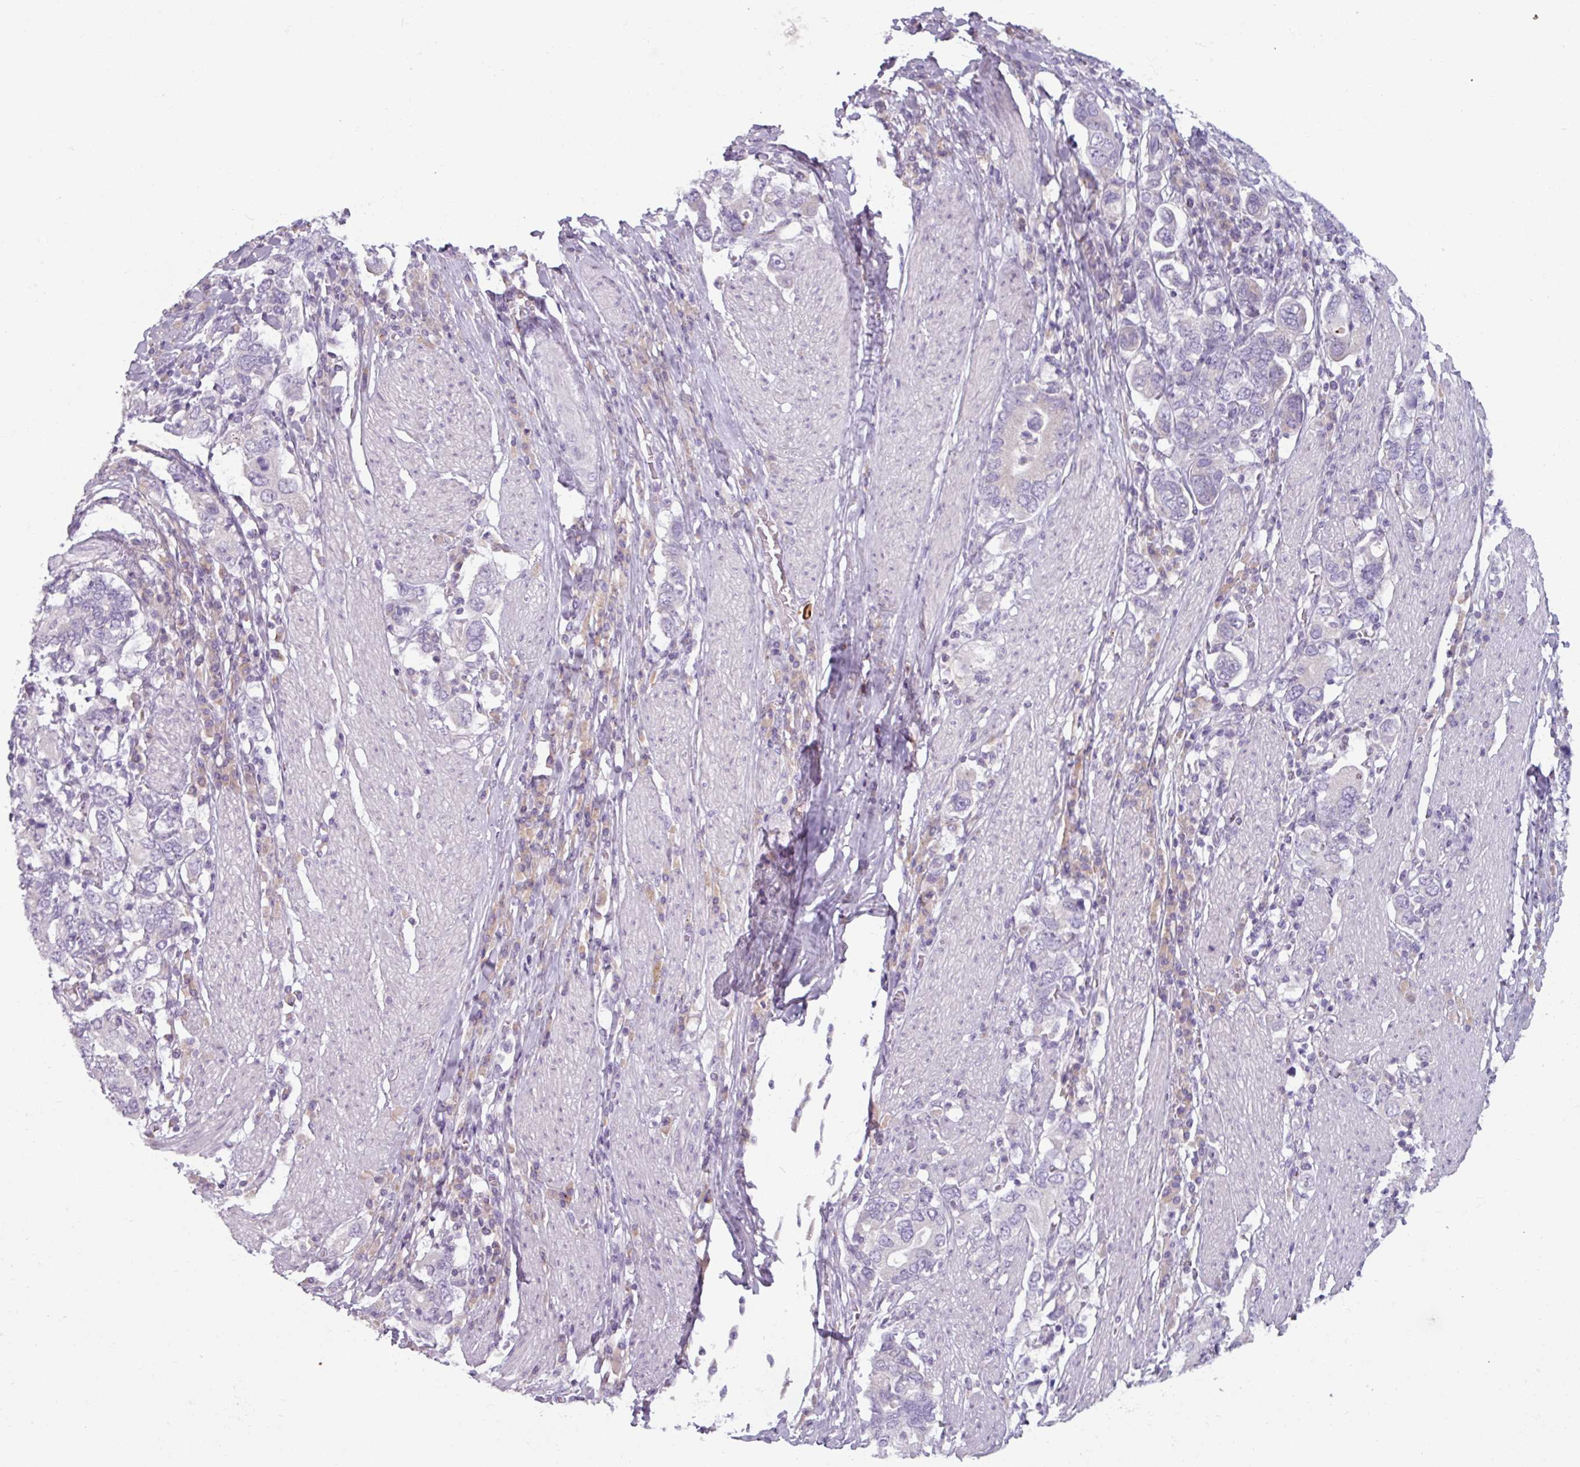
{"staining": {"intensity": "negative", "quantity": "none", "location": "none"}, "tissue": "stomach cancer", "cell_type": "Tumor cells", "image_type": "cancer", "snomed": [{"axis": "morphology", "description": "Adenocarcinoma, NOS"}, {"axis": "topography", "description": "Stomach, upper"}, {"axis": "topography", "description": "Stomach"}], "caption": "The photomicrograph displays no staining of tumor cells in stomach cancer.", "gene": "SMIM11", "patient": {"sex": "male", "age": 62}}